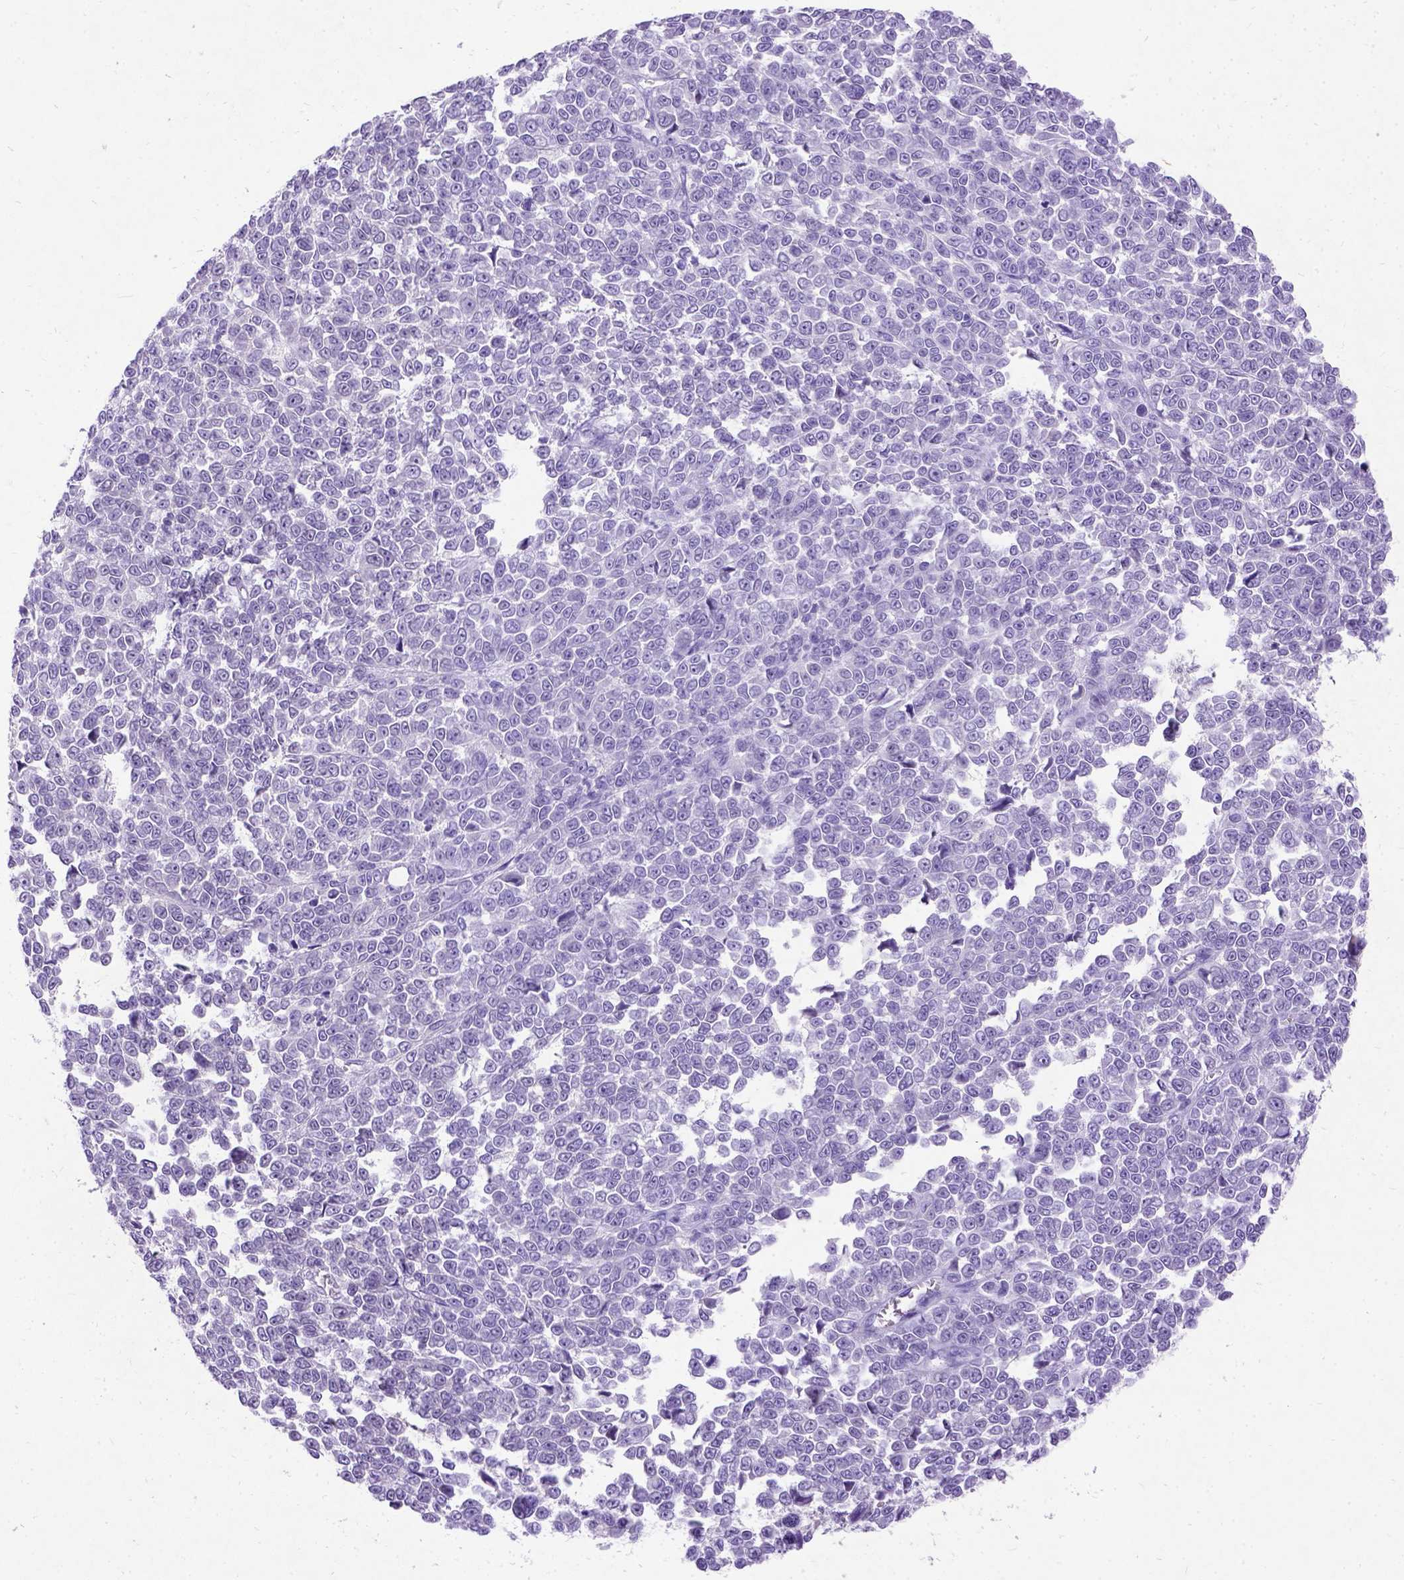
{"staining": {"intensity": "negative", "quantity": "none", "location": "none"}, "tissue": "melanoma", "cell_type": "Tumor cells", "image_type": "cancer", "snomed": [{"axis": "morphology", "description": "Malignant melanoma, NOS"}, {"axis": "topography", "description": "Skin"}], "caption": "Immunohistochemical staining of melanoma shows no significant positivity in tumor cells.", "gene": "NEUROD4", "patient": {"sex": "female", "age": 95}}